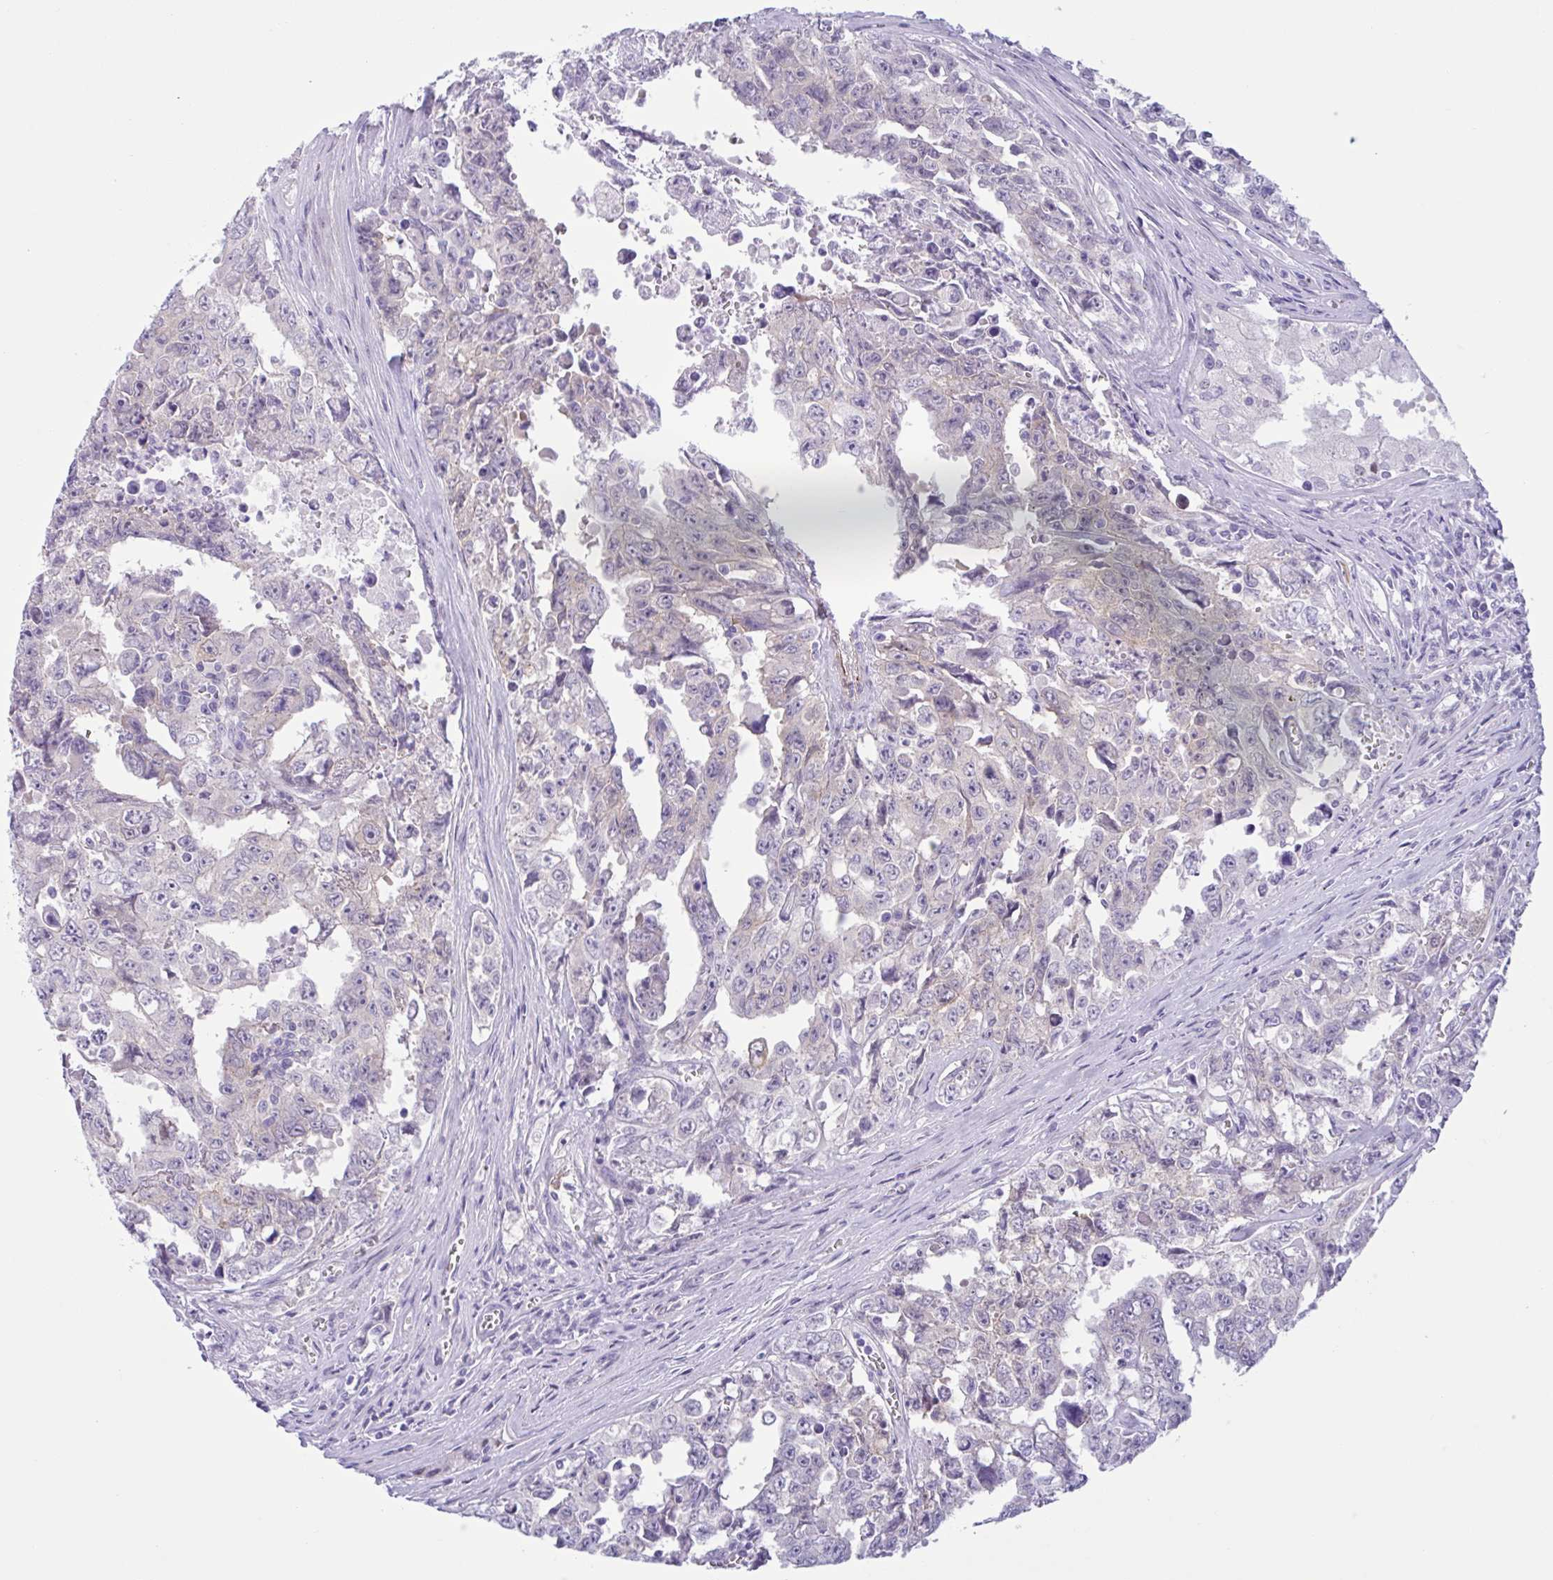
{"staining": {"intensity": "negative", "quantity": "none", "location": "none"}, "tissue": "testis cancer", "cell_type": "Tumor cells", "image_type": "cancer", "snomed": [{"axis": "morphology", "description": "Carcinoma, Embryonal, NOS"}, {"axis": "topography", "description": "Testis"}], "caption": "A high-resolution histopathology image shows IHC staining of embryonal carcinoma (testis), which demonstrates no significant expression in tumor cells. (DAB immunohistochemistry with hematoxylin counter stain).", "gene": "AHCYL2", "patient": {"sex": "male", "age": 24}}